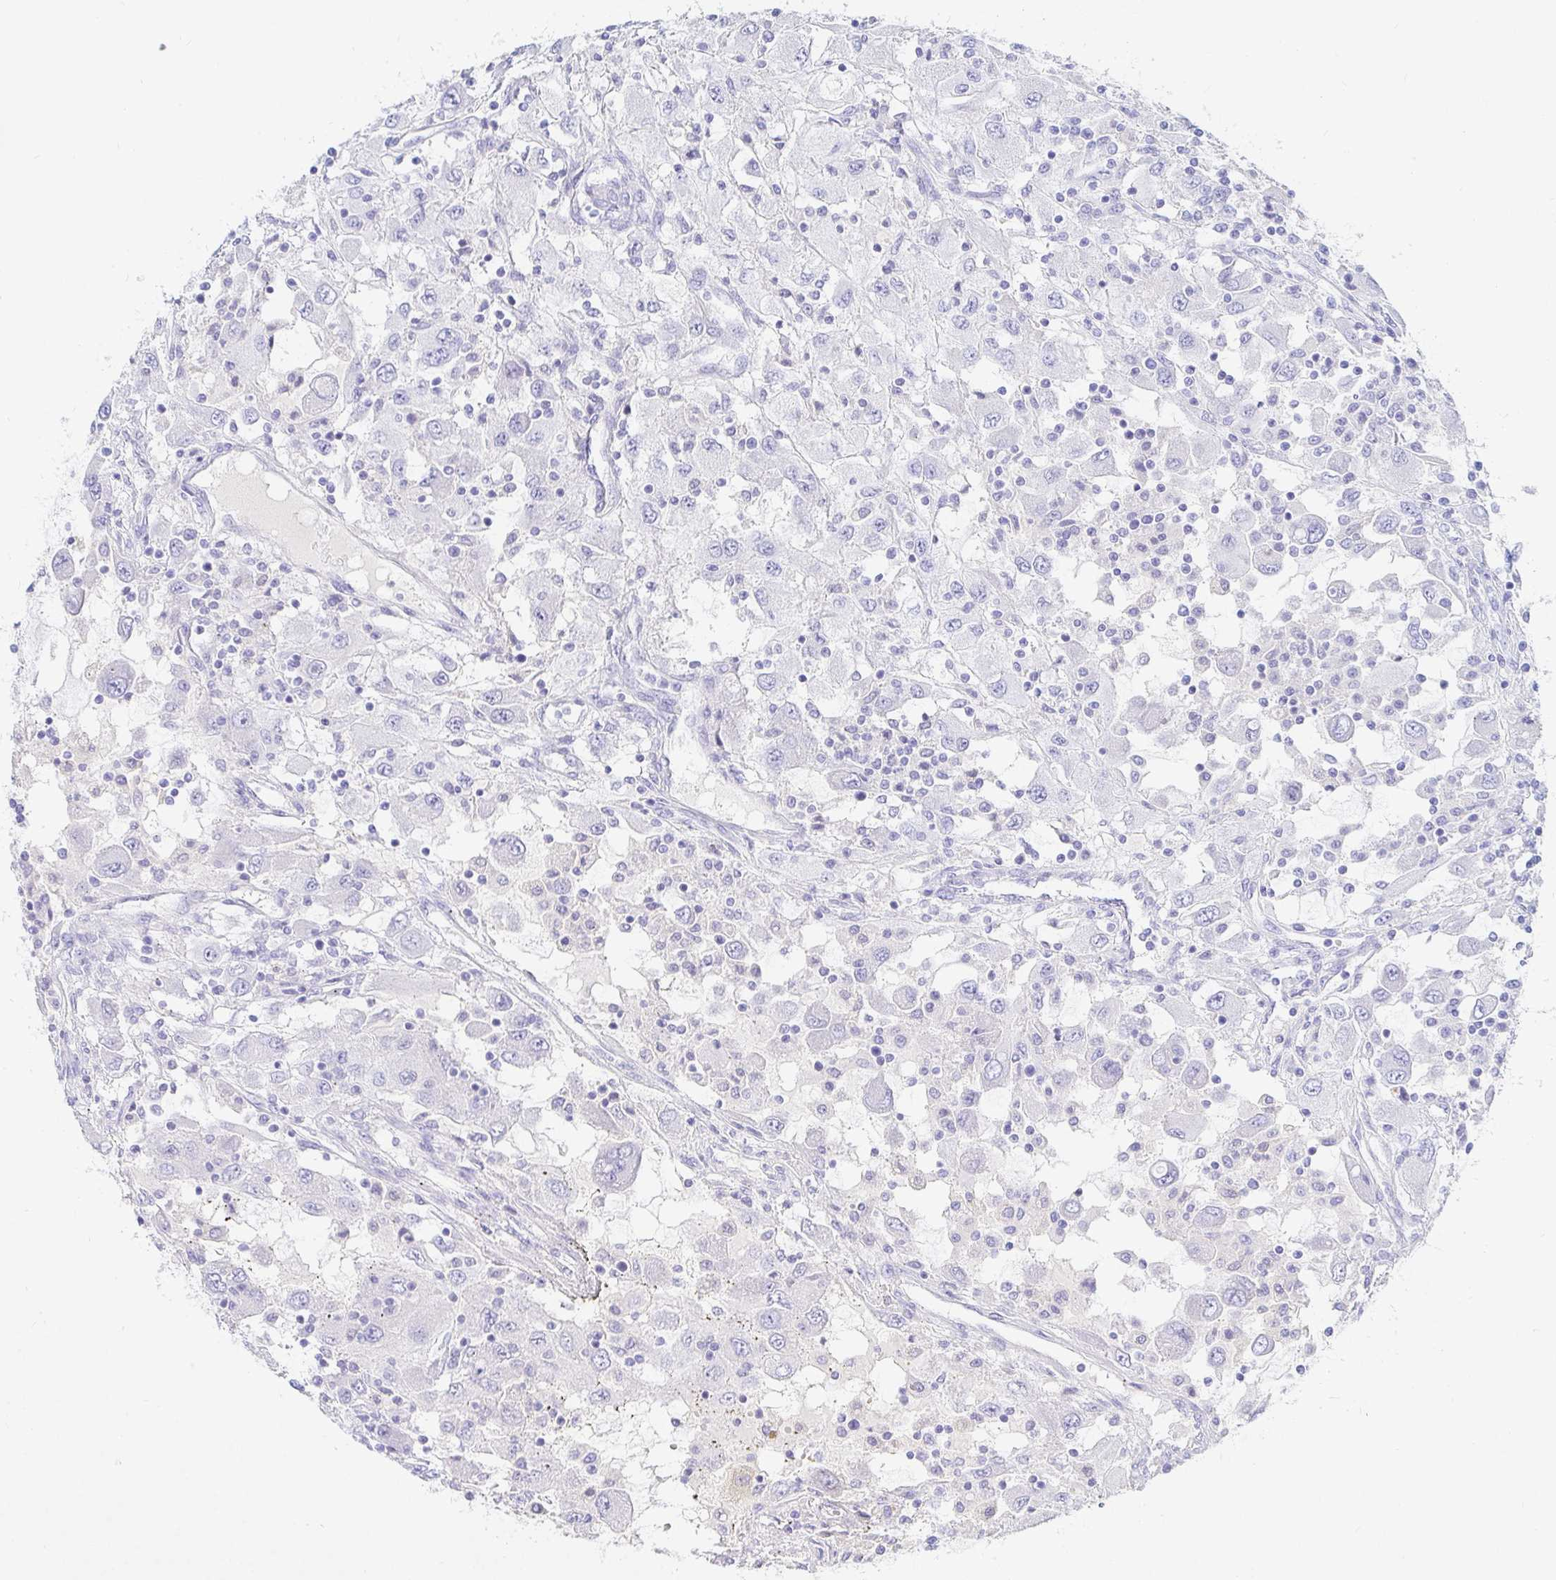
{"staining": {"intensity": "negative", "quantity": "none", "location": "none"}, "tissue": "renal cancer", "cell_type": "Tumor cells", "image_type": "cancer", "snomed": [{"axis": "morphology", "description": "Adenocarcinoma, NOS"}, {"axis": "topography", "description": "Kidney"}], "caption": "High magnification brightfield microscopy of renal cancer (adenocarcinoma) stained with DAB (3,3'-diaminobenzidine) (brown) and counterstained with hematoxylin (blue): tumor cells show no significant positivity.", "gene": "NR2E1", "patient": {"sex": "female", "age": 67}}